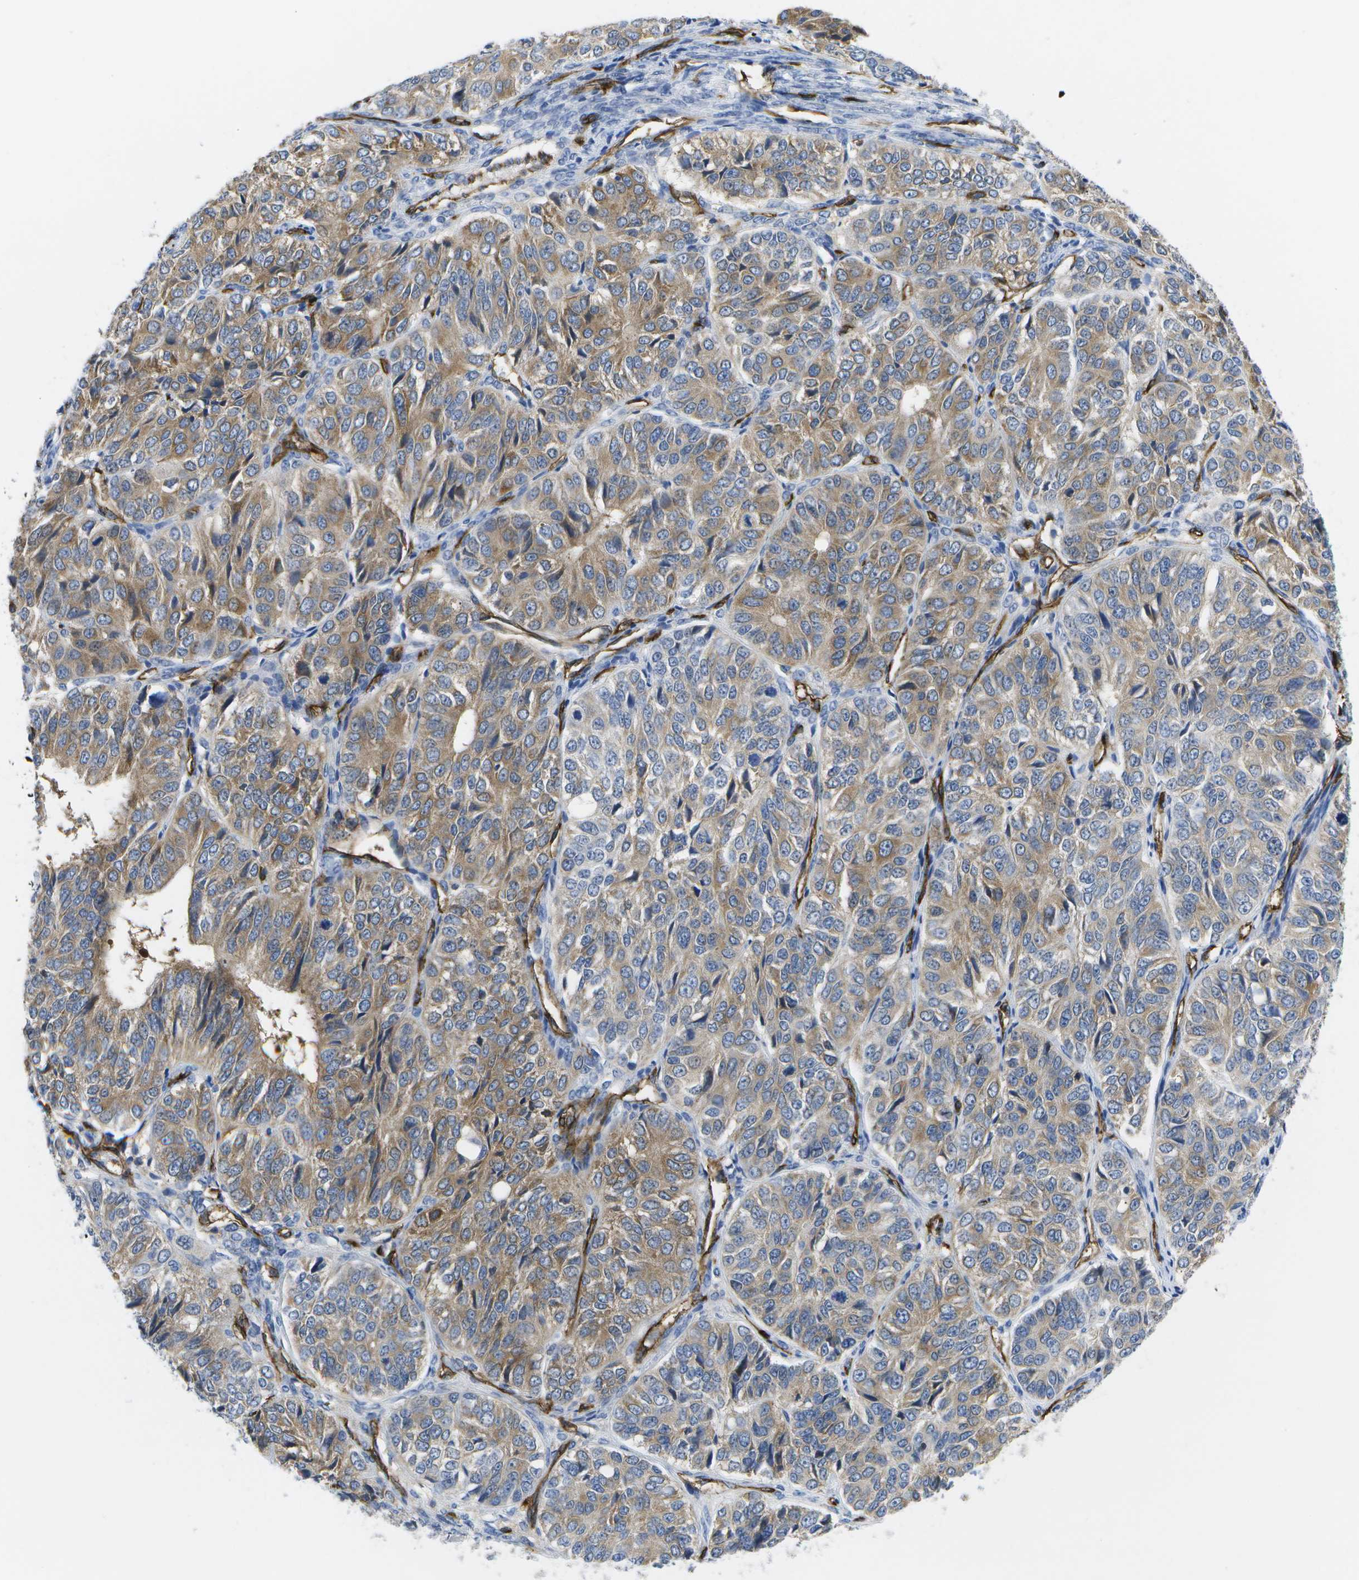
{"staining": {"intensity": "weak", "quantity": "25%-75%", "location": "cytoplasmic/membranous"}, "tissue": "ovarian cancer", "cell_type": "Tumor cells", "image_type": "cancer", "snomed": [{"axis": "morphology", "description": "Carcinoma, endometroid"}, {"axis": "topography", "description": "Ovary"}], "caption": "Ovarian endometroid carcinoma stained with DAB (3,3'-diaminobenzidine) immunohistochemistry (IHC) reveals low levels of weak cytoplasmic/membranous positivity in approximately 25%-75% of tumor cells. (DAB (3,3'-diaminobenzidine) IHC, brown staining for protein, blue staining for nuclei).", "gene": "DYSF", "patient": {"sex": "female", "age": 51}}